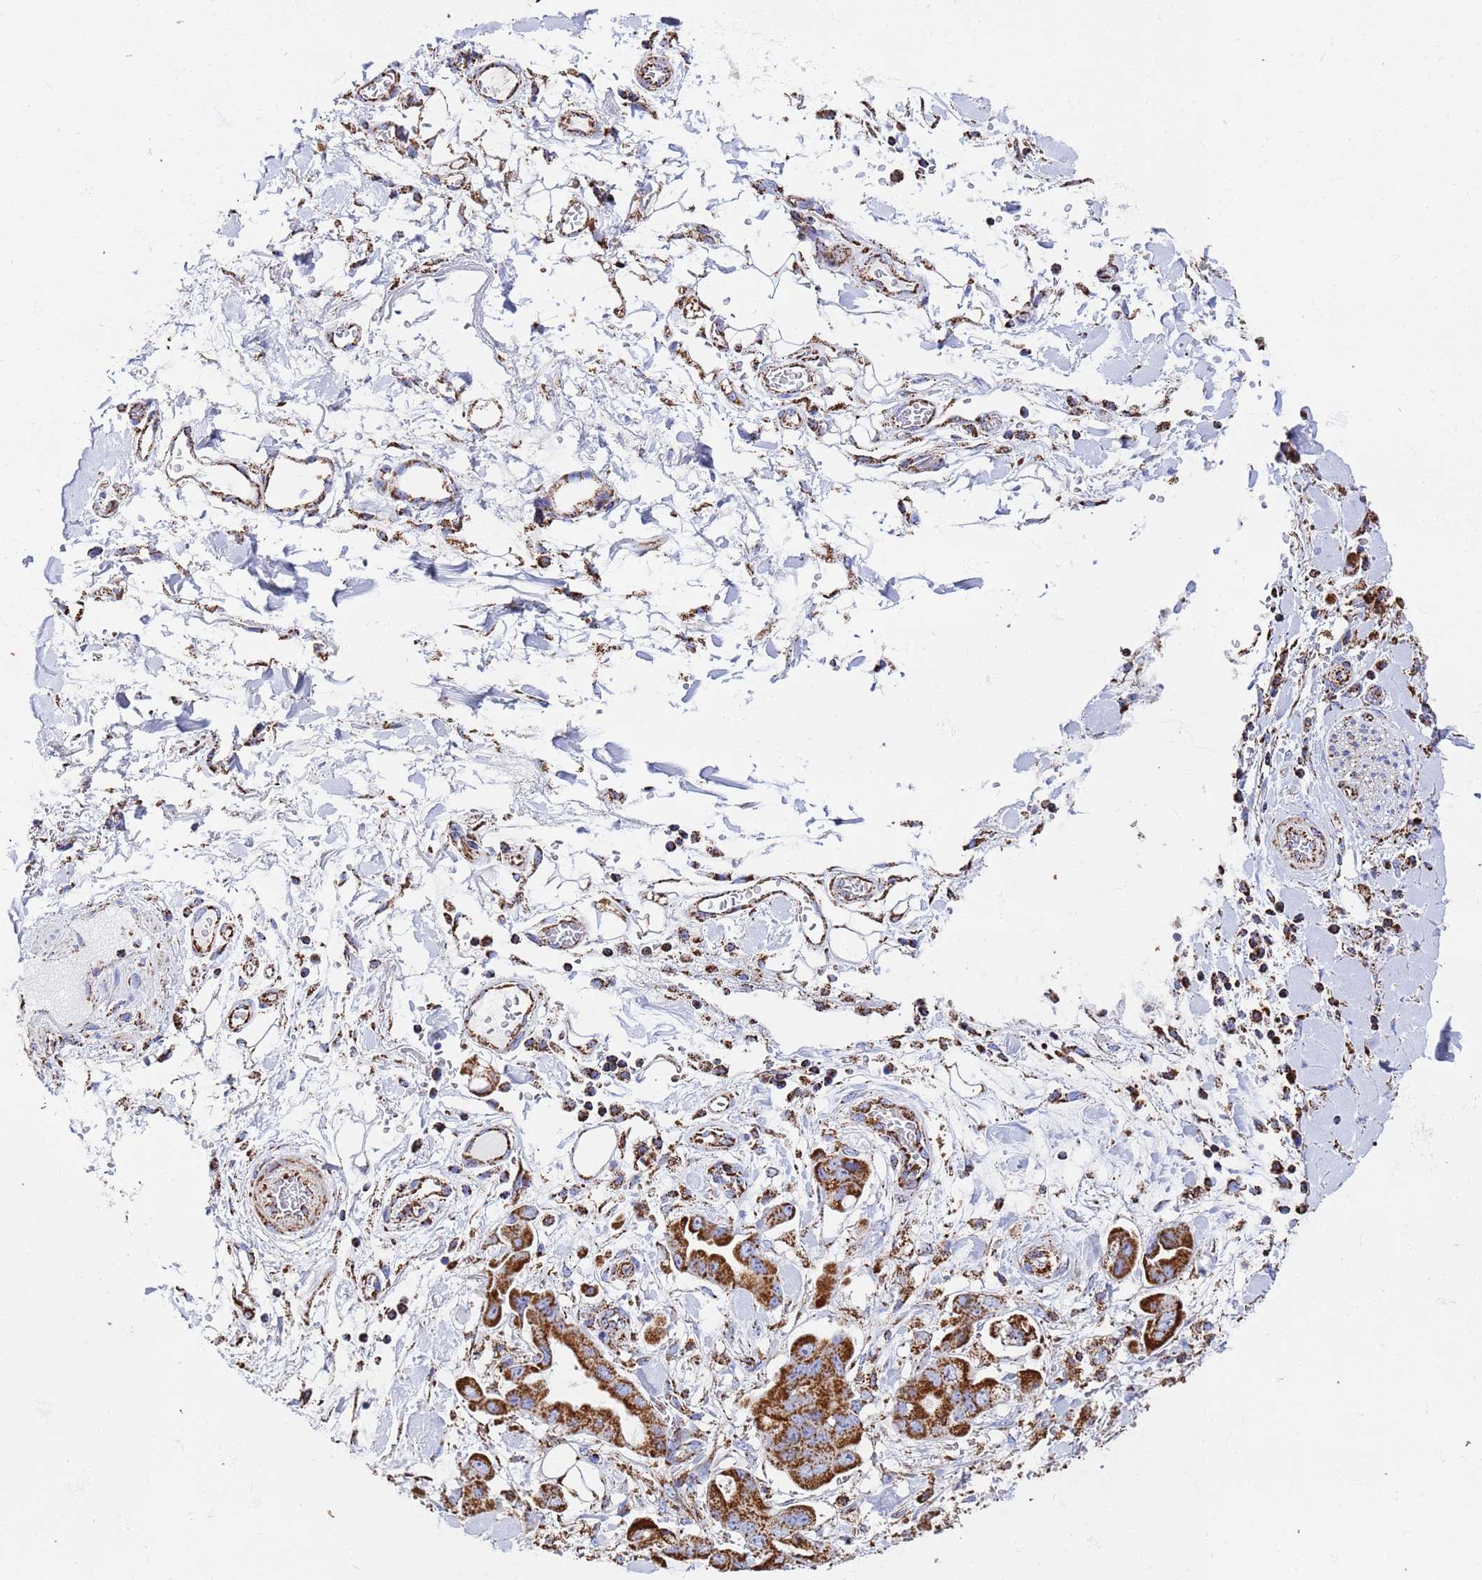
{"staining": {"intensity": "strong", "quantity": ">75%", "location": "cytoplasmic/membranous"}, "tissue": "stomach cancer", "cell_type": "Tumor cells", "image_type": "cancer", "snomed": [{"axis": "morphology", "description": "Adenocarcinoma, NOS"}, {"axis": "topography", "description": "Stomach"}], "caption": "Strong cytoplasmic/membranous expression is seen in approximately >75% of tumor cells in adenocarcinoma (stomach).", "gene": "GLUD1", "patient": {"sex": "male", "age": 62}}